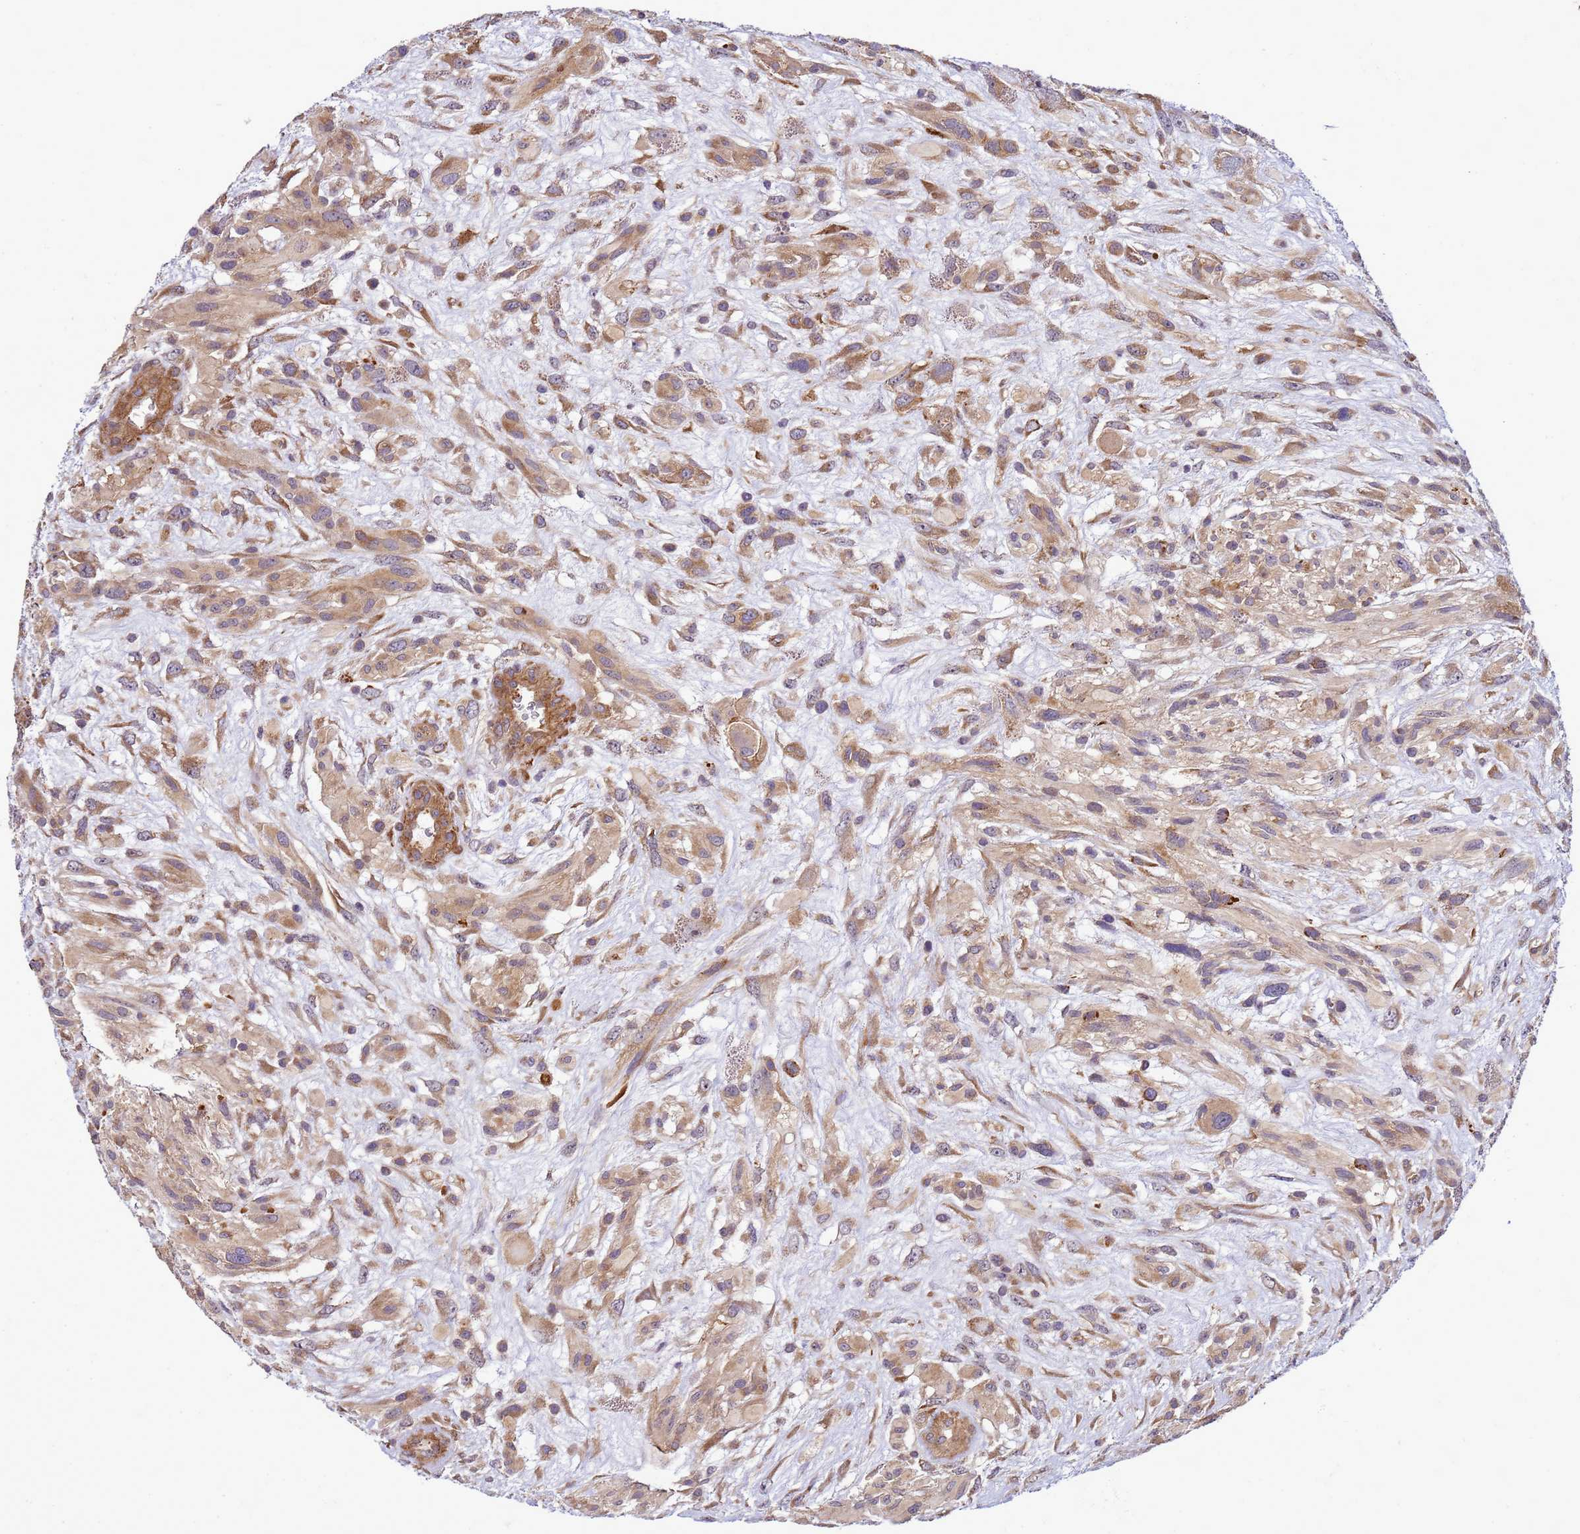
{"staining": {"intensity": "moderate", "quantity": ">75%", "location": "cytoplasmic/membranous"}, "tissue": "glioma", "cell_type": "Tumor cells", "image_type": "cancer", "snomed": [{"axis": "morphology", "description": "Glioma, malignant, High grade"}, {"axis": "topography", "description": "Brain"}], "caption": "A medium amount of moderate cytoplasmic/membranous staining is present in about >75% of tumor cells in malignant glioma (high-grade) tissue. (Brightfield microscopy of DAB IHC at high magnification).", "gene": "GEN1", "patient": {"sex": "male", "age": 61}}